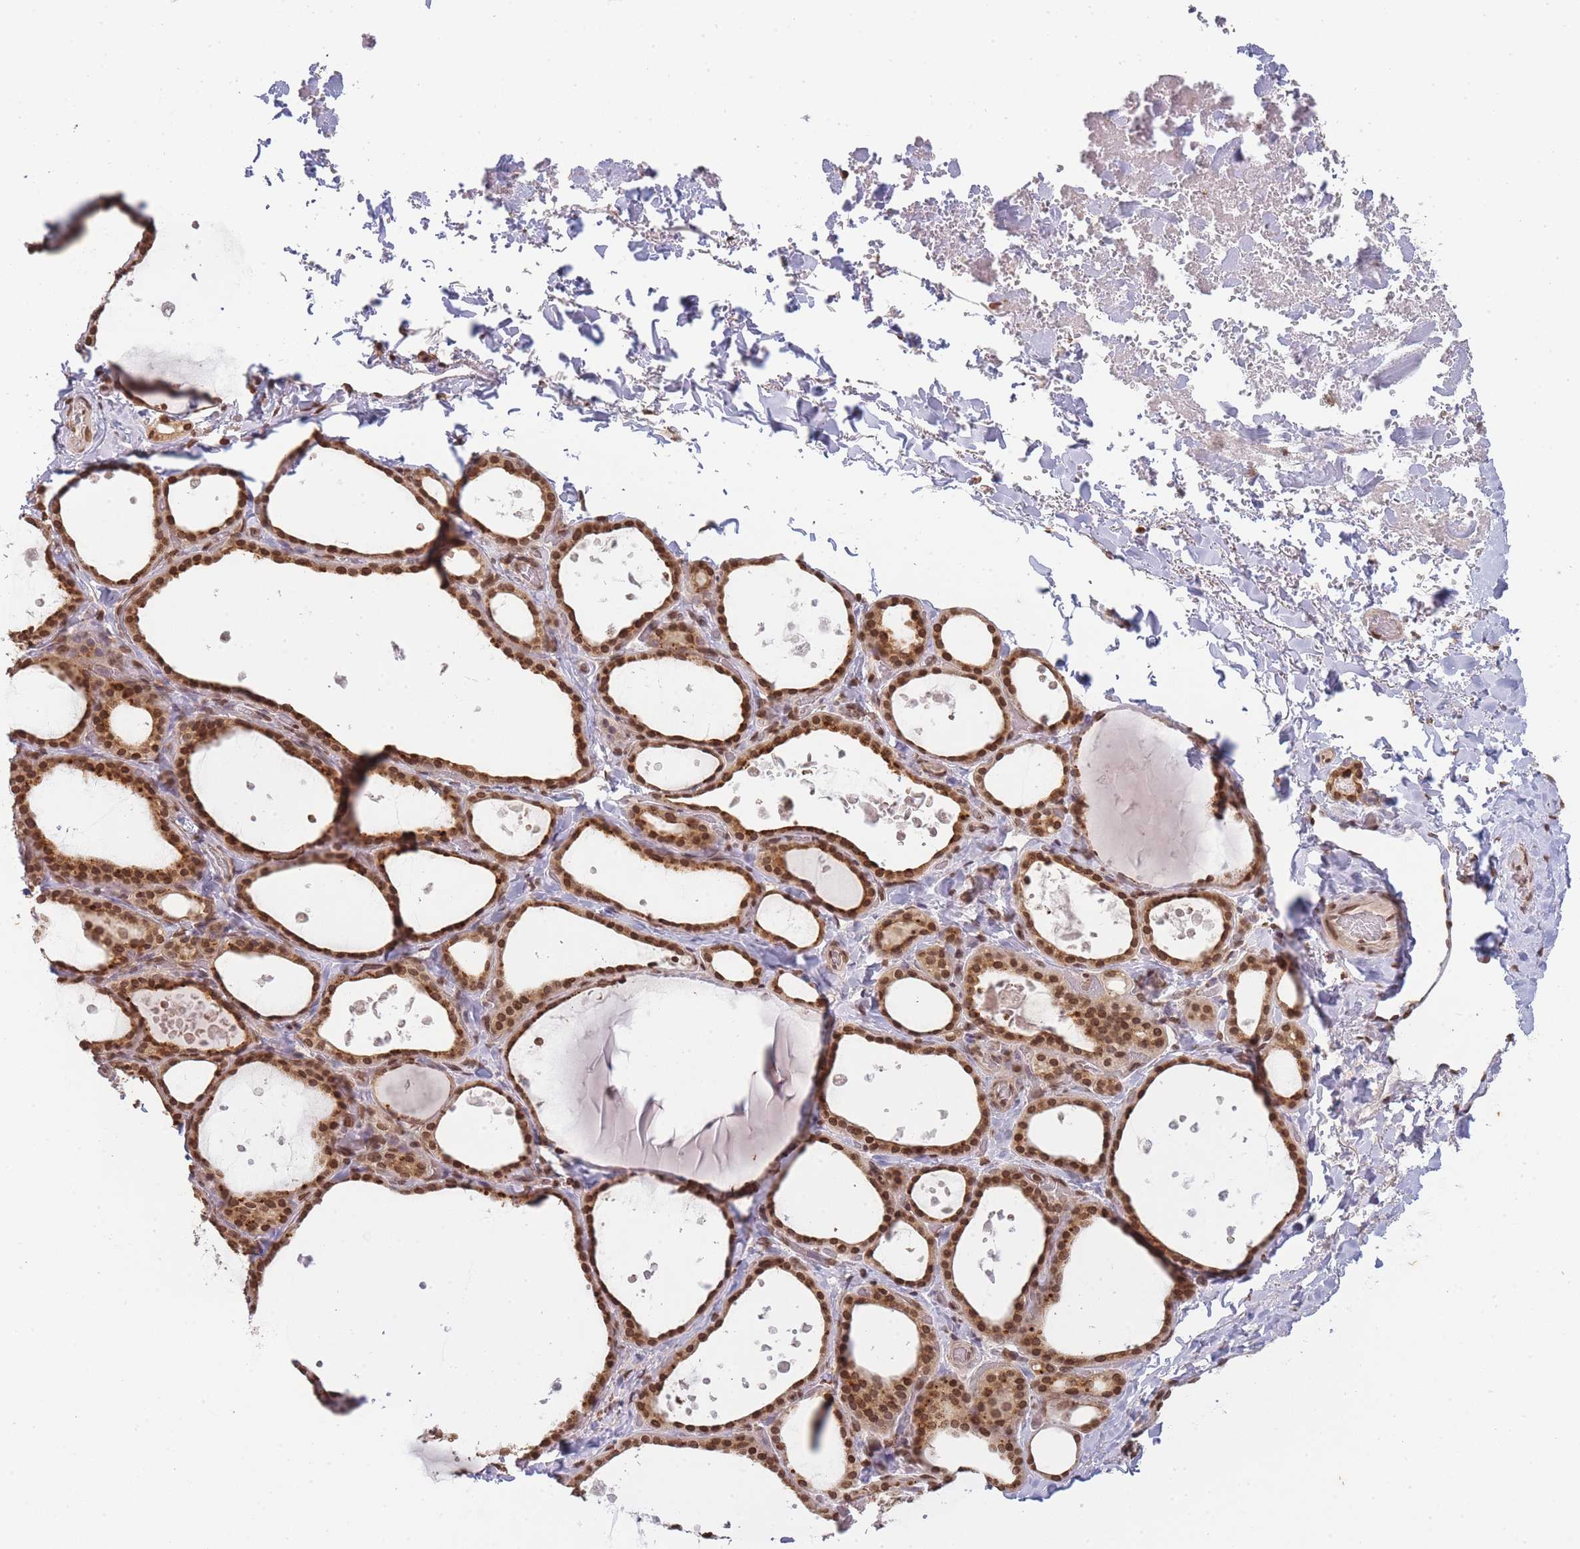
{"staining": {"intensity": "strong", "quantity": ">75%", "location": "cytoplasmic/membranous,nuclear"}, "tissue": "thyroid gland", "cell_type": "Glandular cells", "image_type": "normal", "snomed": [{"axis": "morphology", "description": "Normal tissue, NOS"}, {"axis": "topography", "description": "Thyroid gland"}], "caption": "Strong cytoplasmic/membranous,nuclear expression for a protein is identified in about >75% of glandular cells of benign thyroid gland using IHC.", "gene": "WWTR1", "patient": {"sex": "female", "age": 44}}